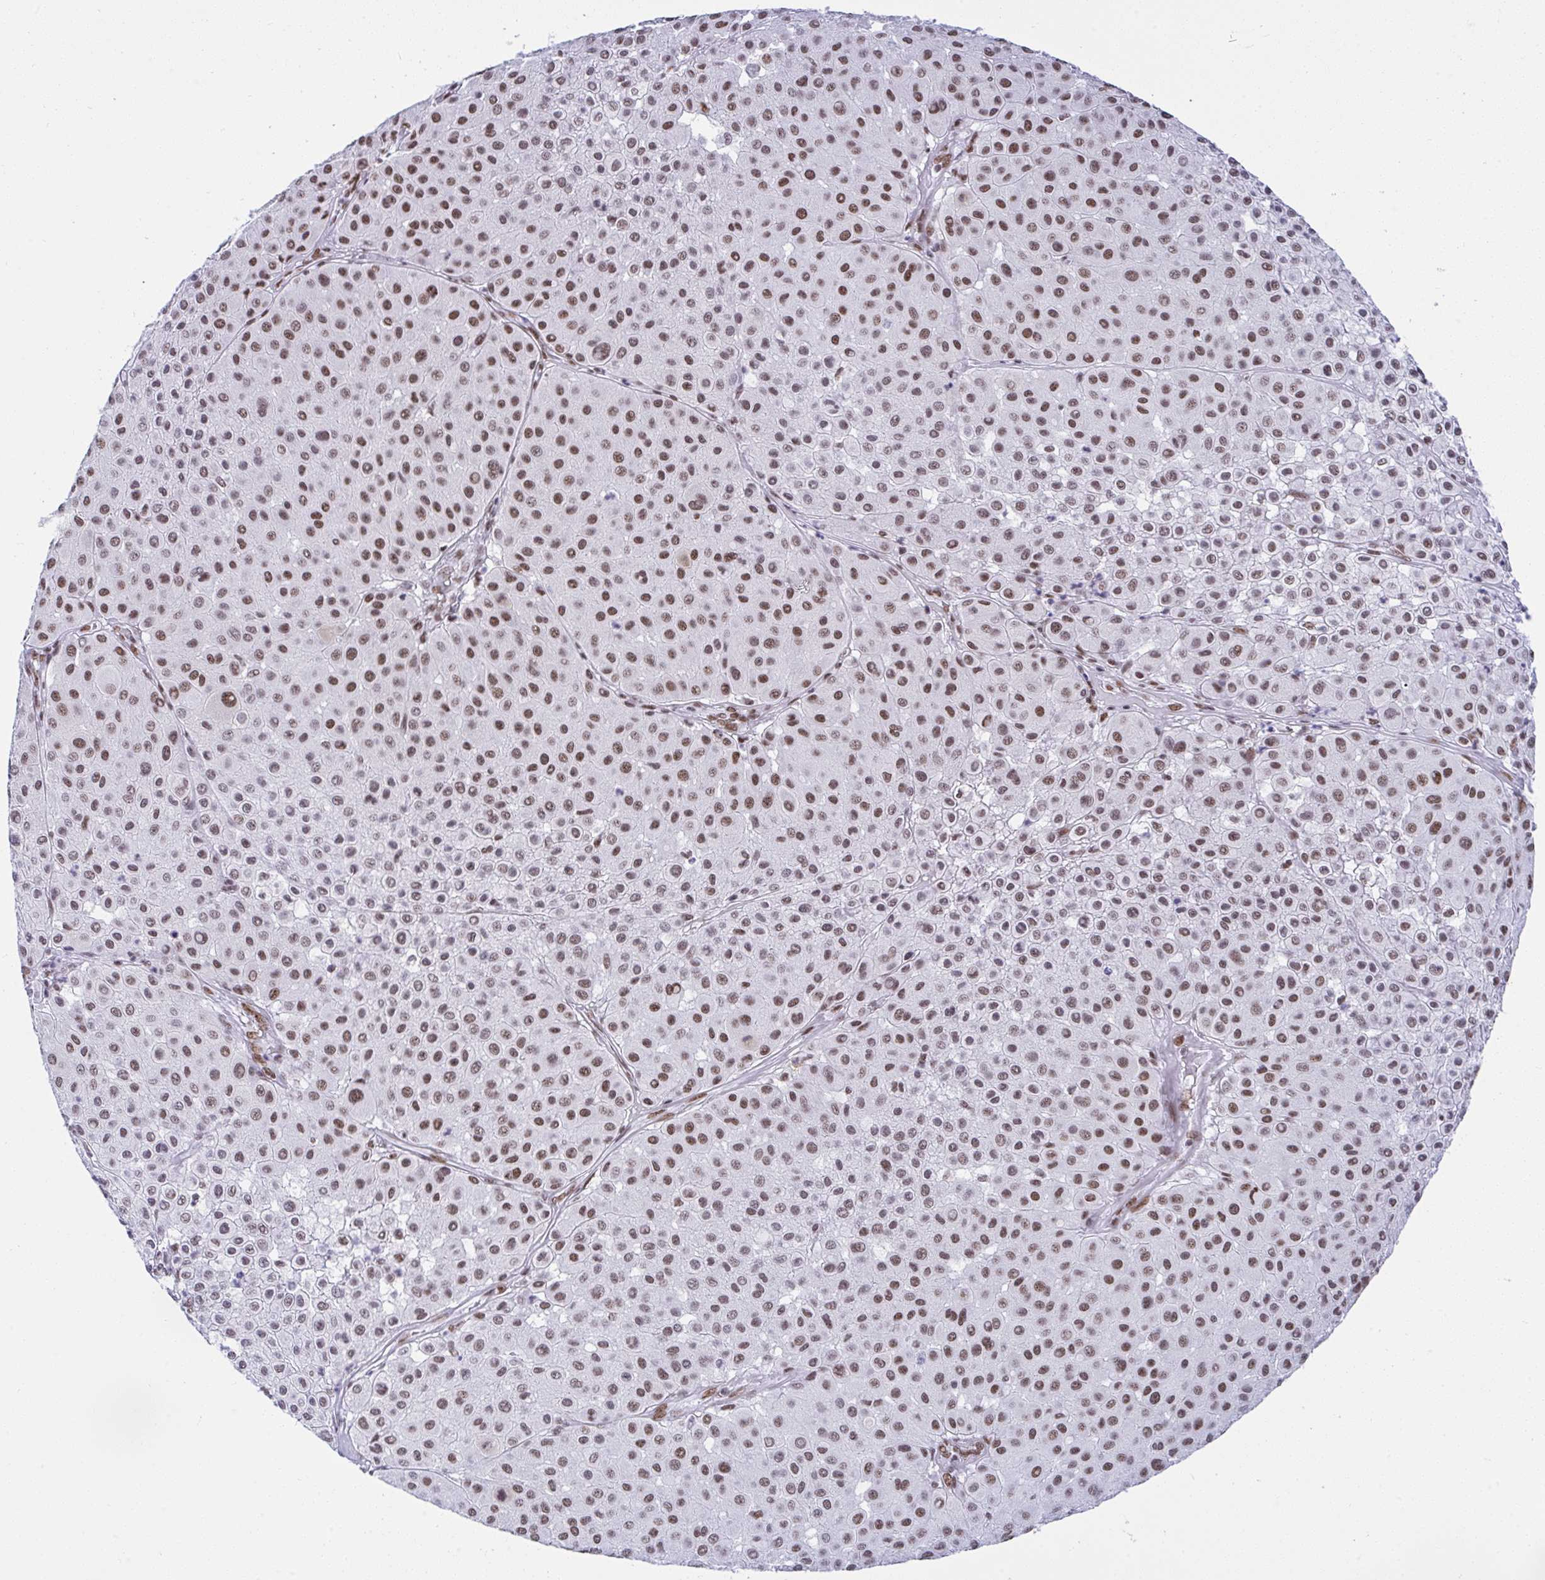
{"staining": {"intensity": "moderate", "quantity": ">75%", "location": "nuclear"}, "tissue": "melanoma", "cell_type": "Tumor cells", "image_type": "cancer", "snomed": [{"axis": "morphology", "description": "Malignant melanoma, Metastatic site"}, {"axis": "topography", "description": "Smooth muscle"}], "caption": "Moderate nuclear positivity for a protein is appreciated in approximately >75% of tumor cells of melanoma using immunohistochemistry.", "gene": "DDX52", "patient": {"sex": "male", "age": 41}}